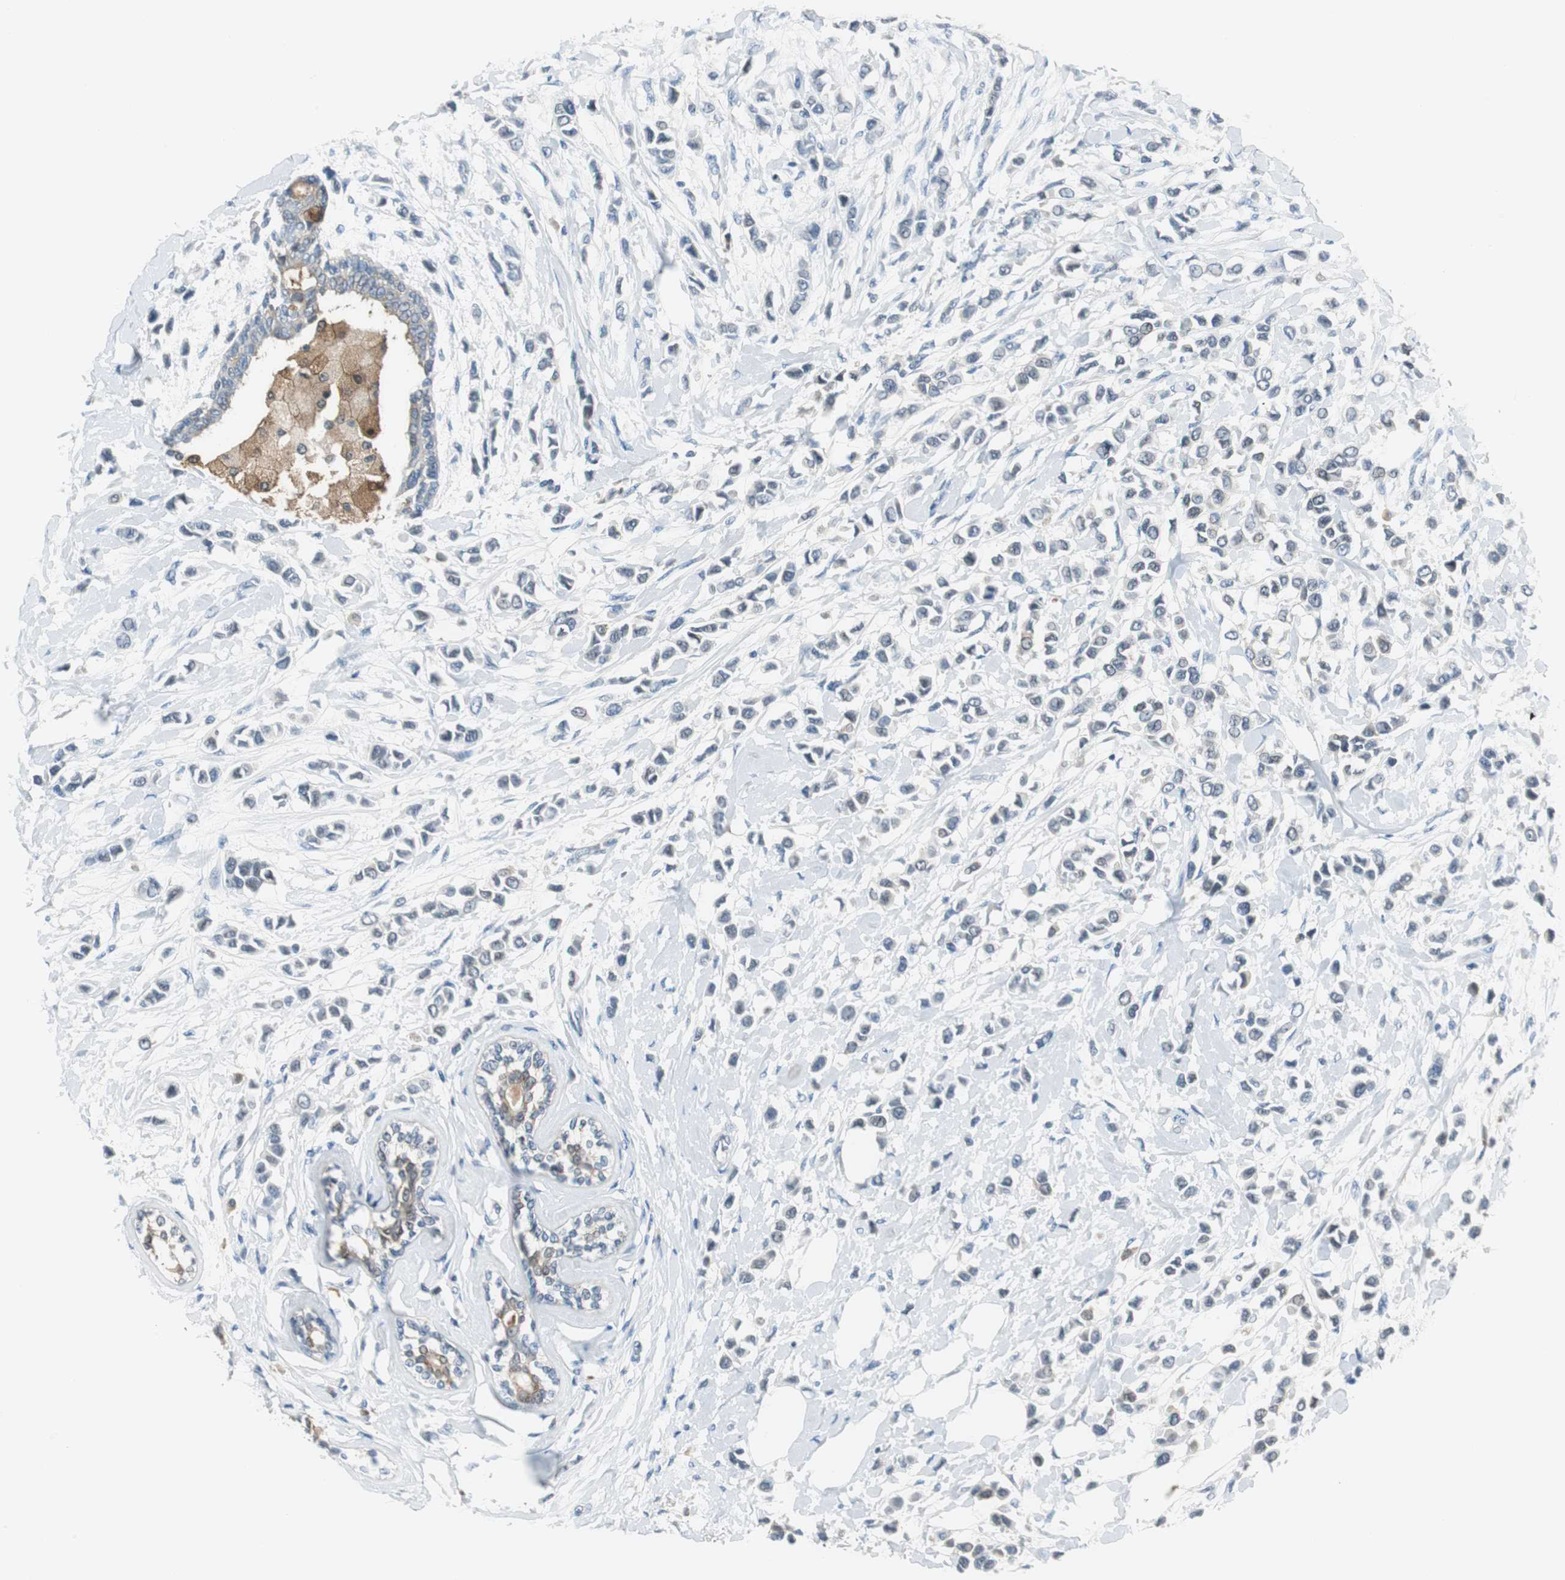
{"staining": {"intensity": "negative", "quantity": "none", "location": "none"}, "tissue": "breast cancer", "cell_type": "Tumor cells", "image_type": "cancer", "snomed": [{"axis": "morphology", "description": "Lobular carcinoma"}, {"axis": "topography", "description": "Breast"}], "caption": "Protein analysis of breast cancer reveals no significant expression in tumor cells. (DAB IHC visualized using brightfield microscopy, high magnification).", "gene": "MSTO1", "patient": {"sex": "female", "age": 51}}